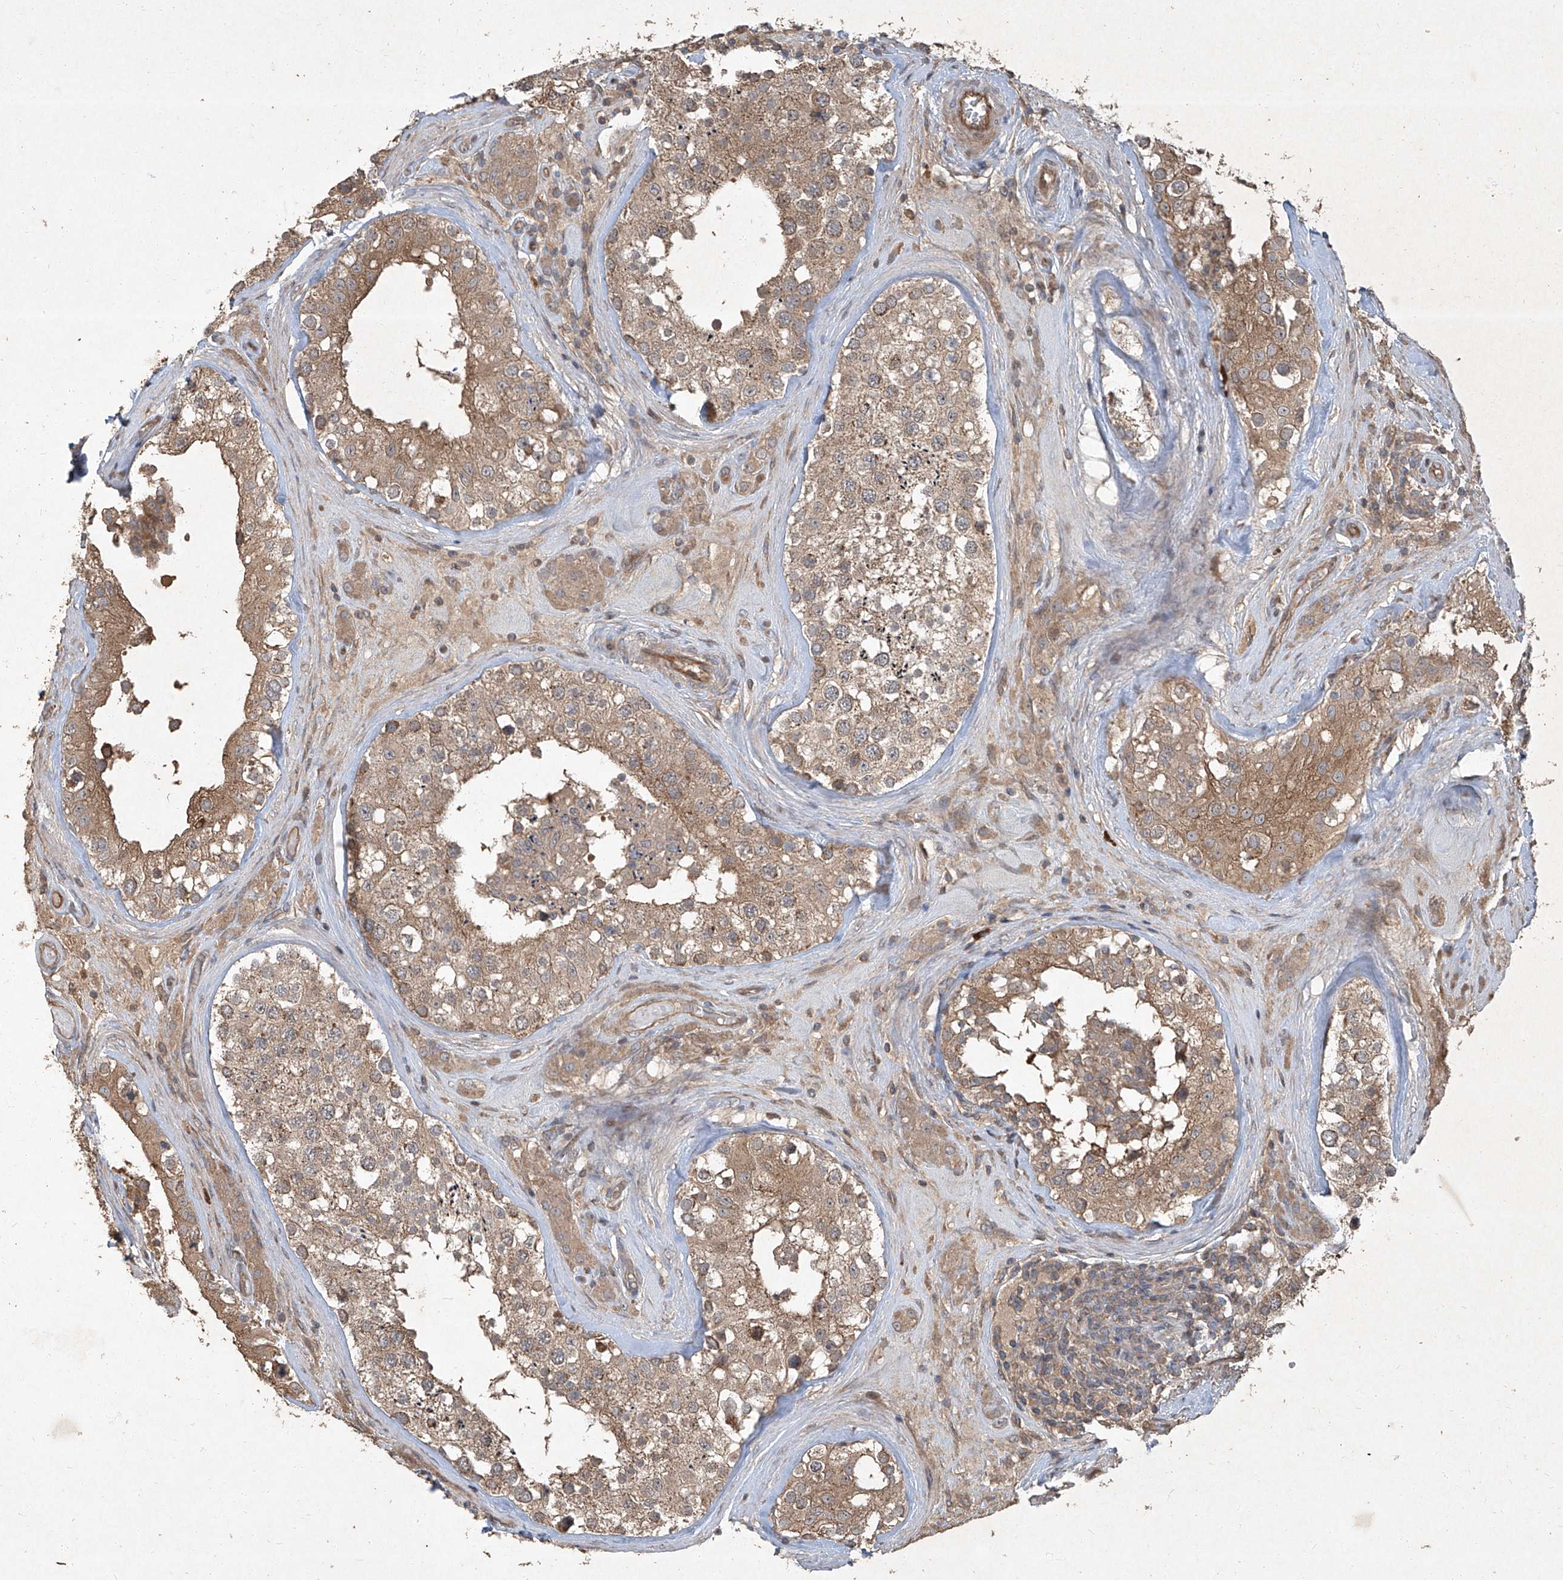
{"staining": {"intensity": "moderate", "quantity": ">75%", "location": "cytoplasmic/membranous"}, "tissue": "testis", "cell_type": "Cells in seminiferous ducts", "image_type": "normal", "snomed": [{"axis": "morphology", "description": "Normal tissue, NOS"}, {"axis": "topography", "description": "Testis"}], "caption": "A high-resolution histopathology image shows immunohistochemistry (IHC) staining of normal testis, which displays moderate cytoplasmic/membranous positivity in approximately >75% of cells in seminiferous ducts.", "gene": "CCN1", "patient": {"sex": "male", "age": 46}}